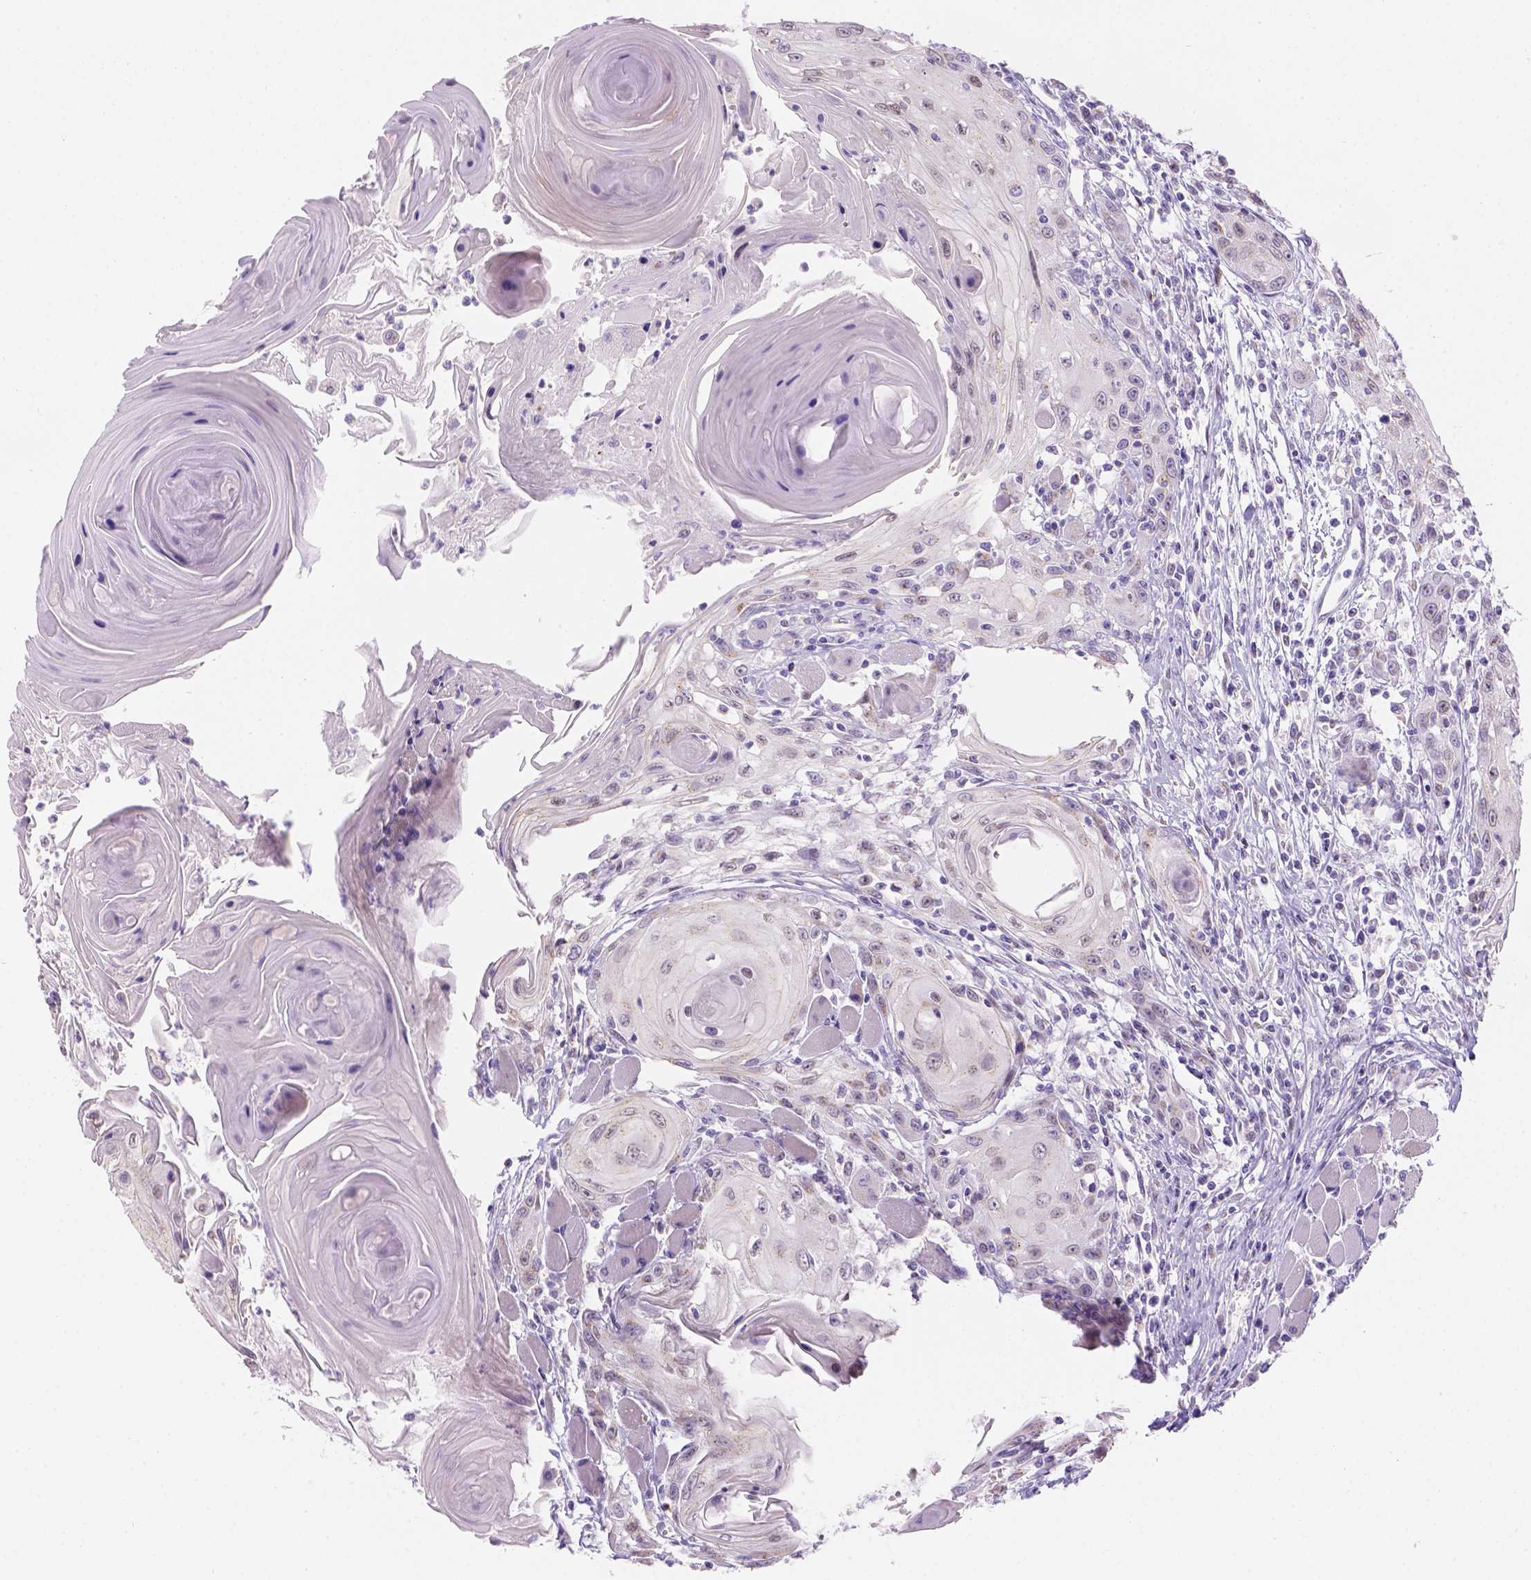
{"staining": {"intensity": "weak", "quantity": ">75%", "location": "cytoplasmic/membranous"}, "tissue": "head and neck cancer", "cell_type": "Tumor cells", "image_type": "cancer", "snomed": [{"axis": "morphology", "description": "Squamous cell carcinoma, NOS"}, {"axis": "topography", "description": "Head-Neck"}], "caption": "Protein expression analysis of squamous cell carcinoma (head and neck) displays weak cytoplasmic/membranous staining in approximately >75% of tumor cells. The staining was performed using DAB to visualize the protein expression in brown, while the nuclei were stained in blue with hematoxylin (Magnification: 20x).", "gene": "PHF7", "patient": {"sex": "female", "age": 80}}